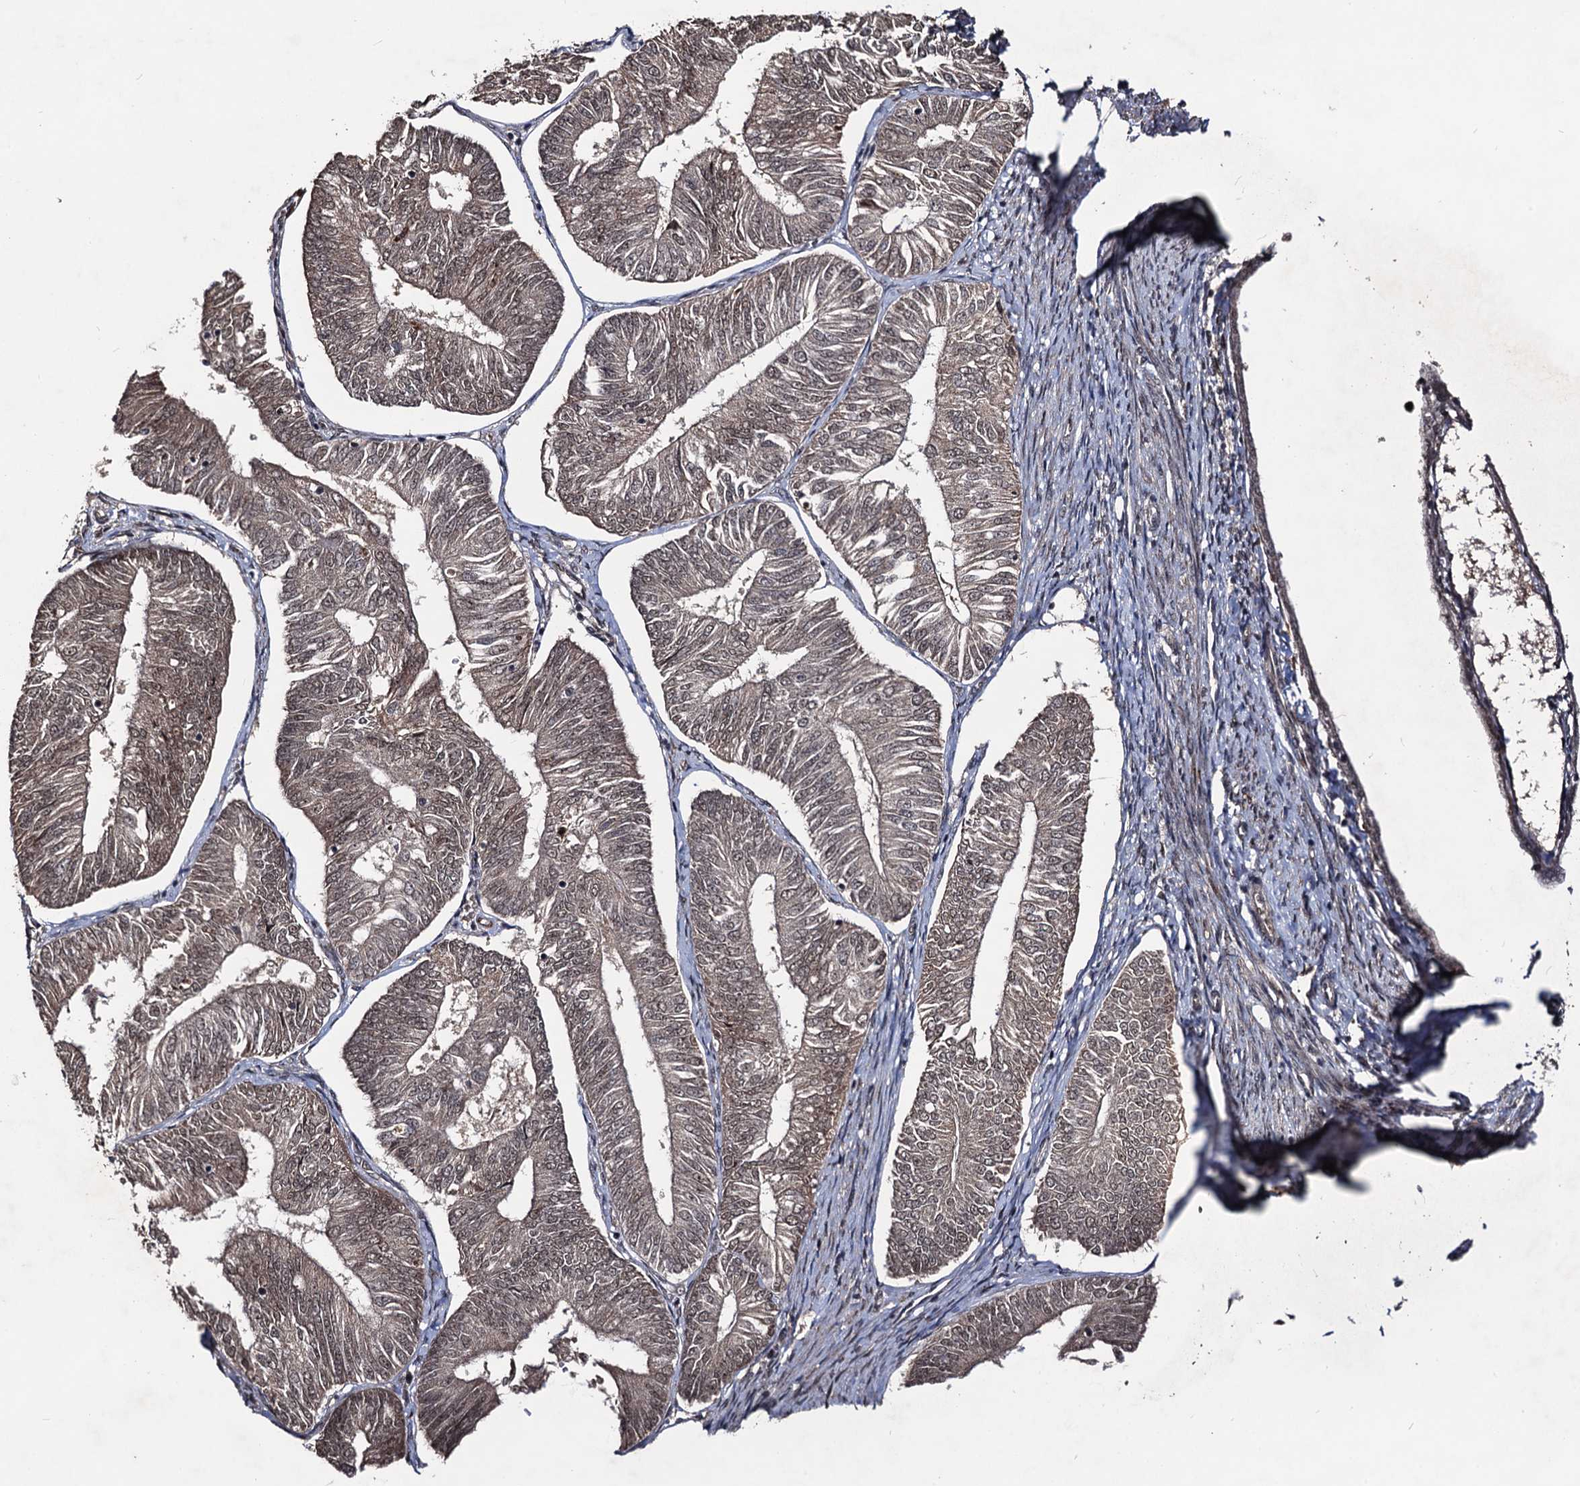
{"staining": {"intensity": "weak", "quantity": "25%-75%", "location": "cytoplasmic/membranous,nuclear"}, "tissue": "endometrial cancer", "cell_type": "Tumor cells", "image_type": "cancer", "snomed": [{"axis": "morphology", "description": "Adenocarcinoma, NOS"}, {"axis": "topography", "description": "Endometrium"}], "caption": "Brown immunohistochemical staining in endometrial cancer (adenocarcinoma) demonstrates weak cytoplasmic/membranous and nuclear staining in approximately 25%-75% of tumor cells.", "gene": "SFSWAP", "patient": {"sex": "female", "age": 58}}